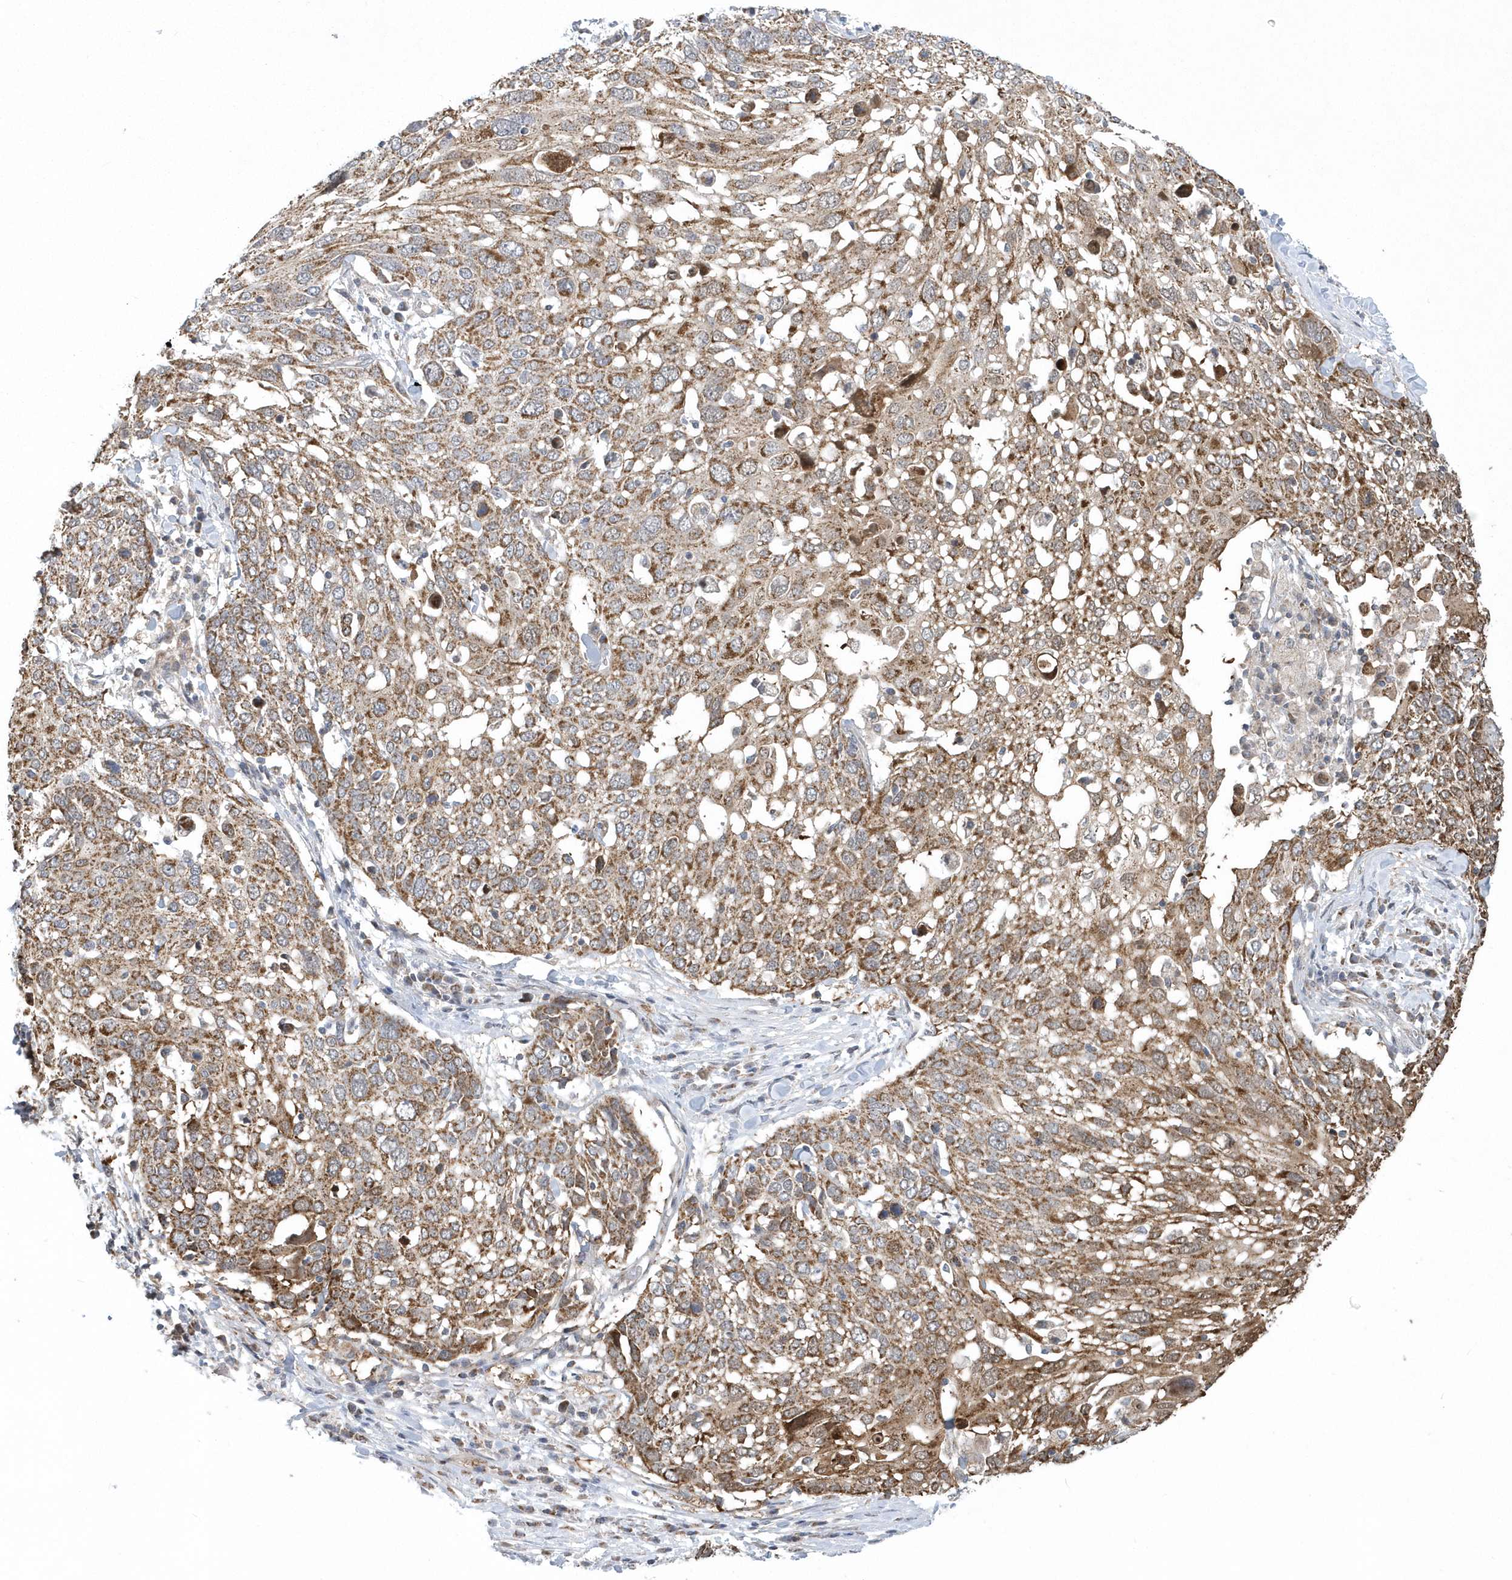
{"staining": {"intensity": "moderate", "quantity": ">75%", "location": "cytoplasmic/membranous"}, "tissue": "lung cancer", "cell_type": "Tumor cells", "image_type": "cancer", "snomed": [{"axis": "morphology", "description": "Squamous cell carcinoma, NOS"}, {"axis": "topography", "description": "Lung"}], "caption": "Squamous cell carcinoma (lung) was stained to show a protein in brown. There is medium levels of moderate cytoplasmic/membranous positivity in about >75% of tumor cells. The protein of interest is stained brown, and the nuclei are stained in blue (DAB IHC with brightfield microscopy, high magnification).", "gene": "SLX9", "patient": {"sex": "male", "age": 65}}